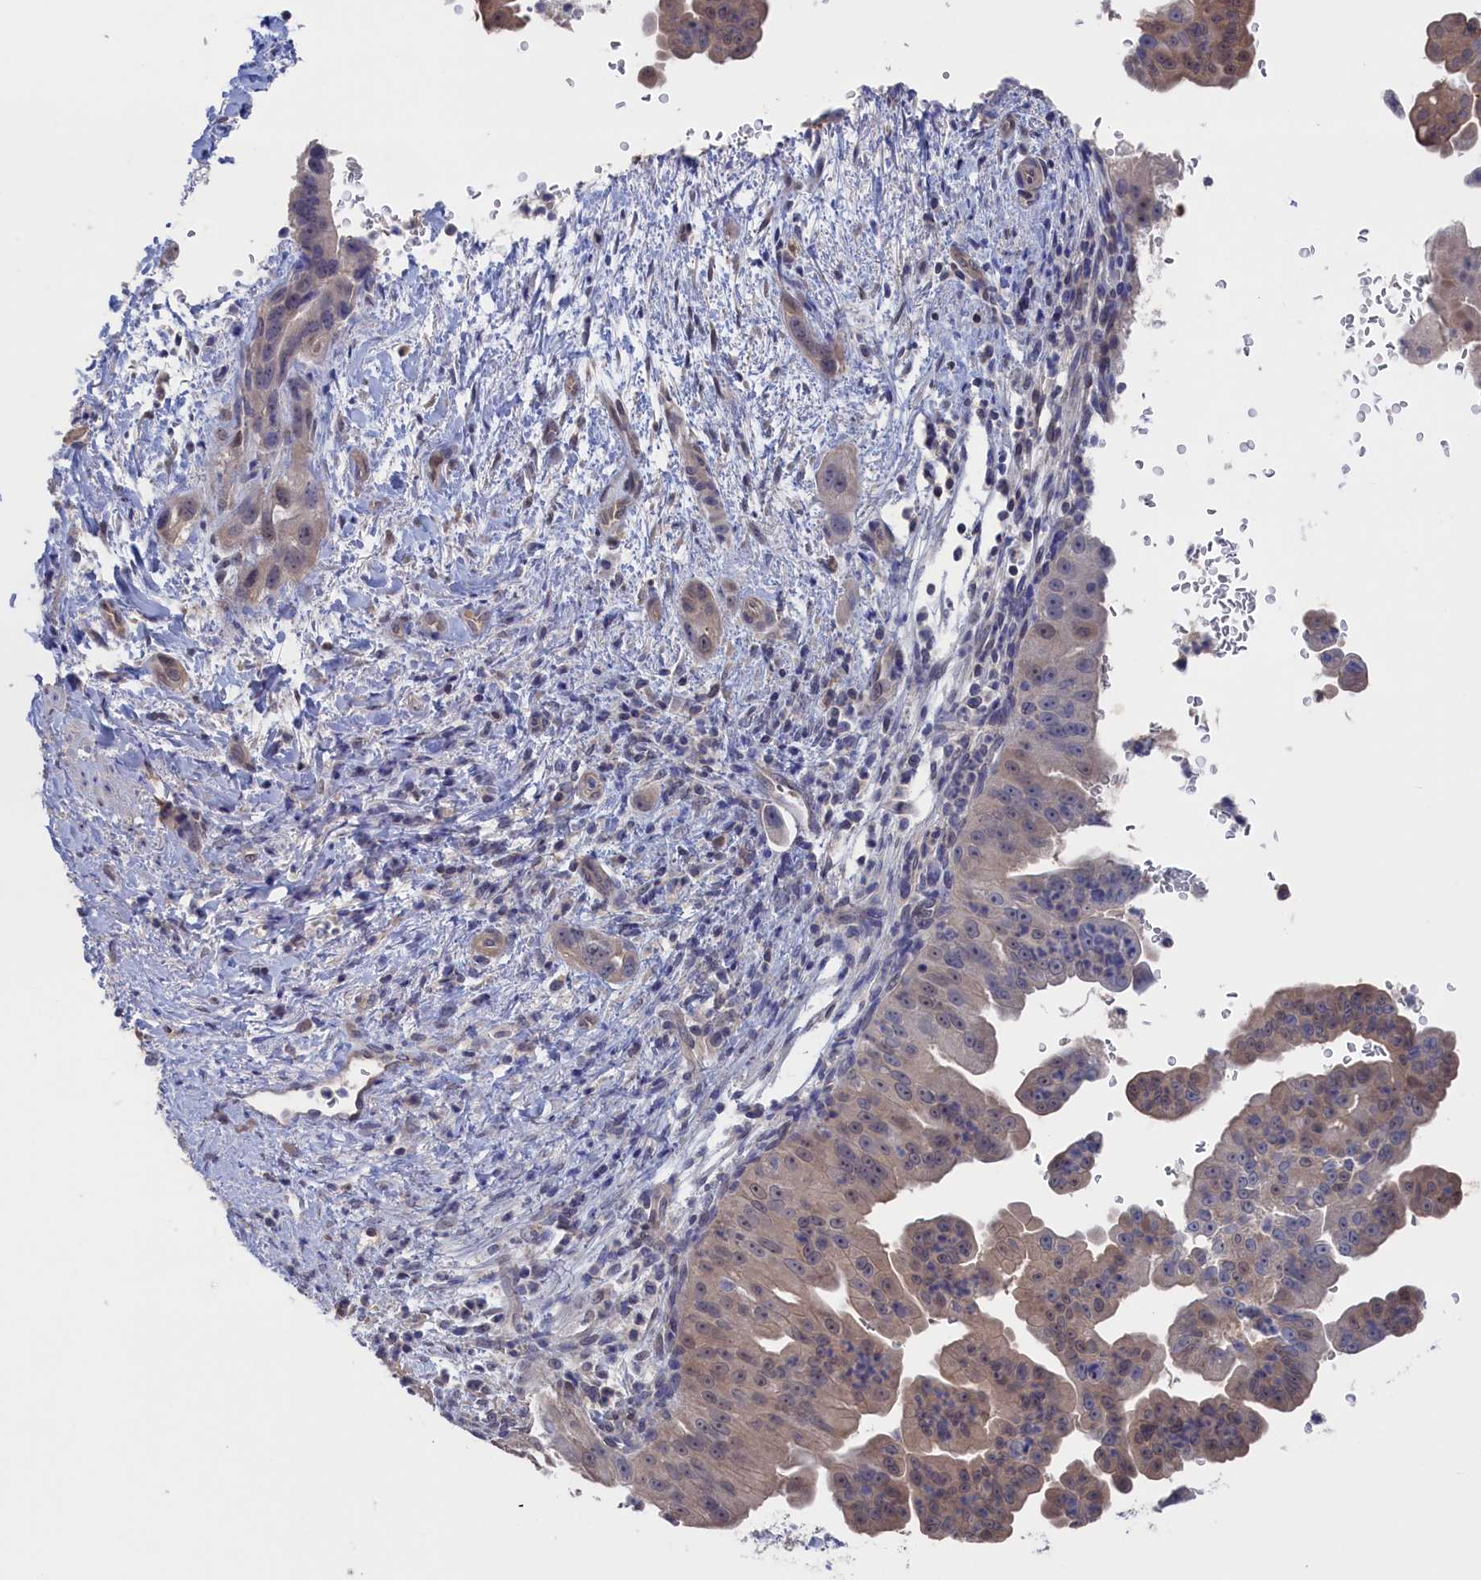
{"staining": {"intensity": "weak", "quantity": "25%-75%", "location": "cytoplasmic/membranous,nuclear"}, "tissue": "pancreatic cancer", "cell_type": "Tumor cells", "image_type": "cancer", "snomed": [{"axis": "morphology", "description": "Adenocarcinoma, NOS"}, {"axis": "topography", "description": "Pancreas"}], "caption": "High-power microscopy captured an IHC photomicrograph of pancreatic cancer (adenocarcinoma), revealing weak cytoplasmic/membranous and nuclear expression in about 25%-75% of tumor cells.", "gene": "NUTF2", "patient": {"sex": "female", "age": 78}}